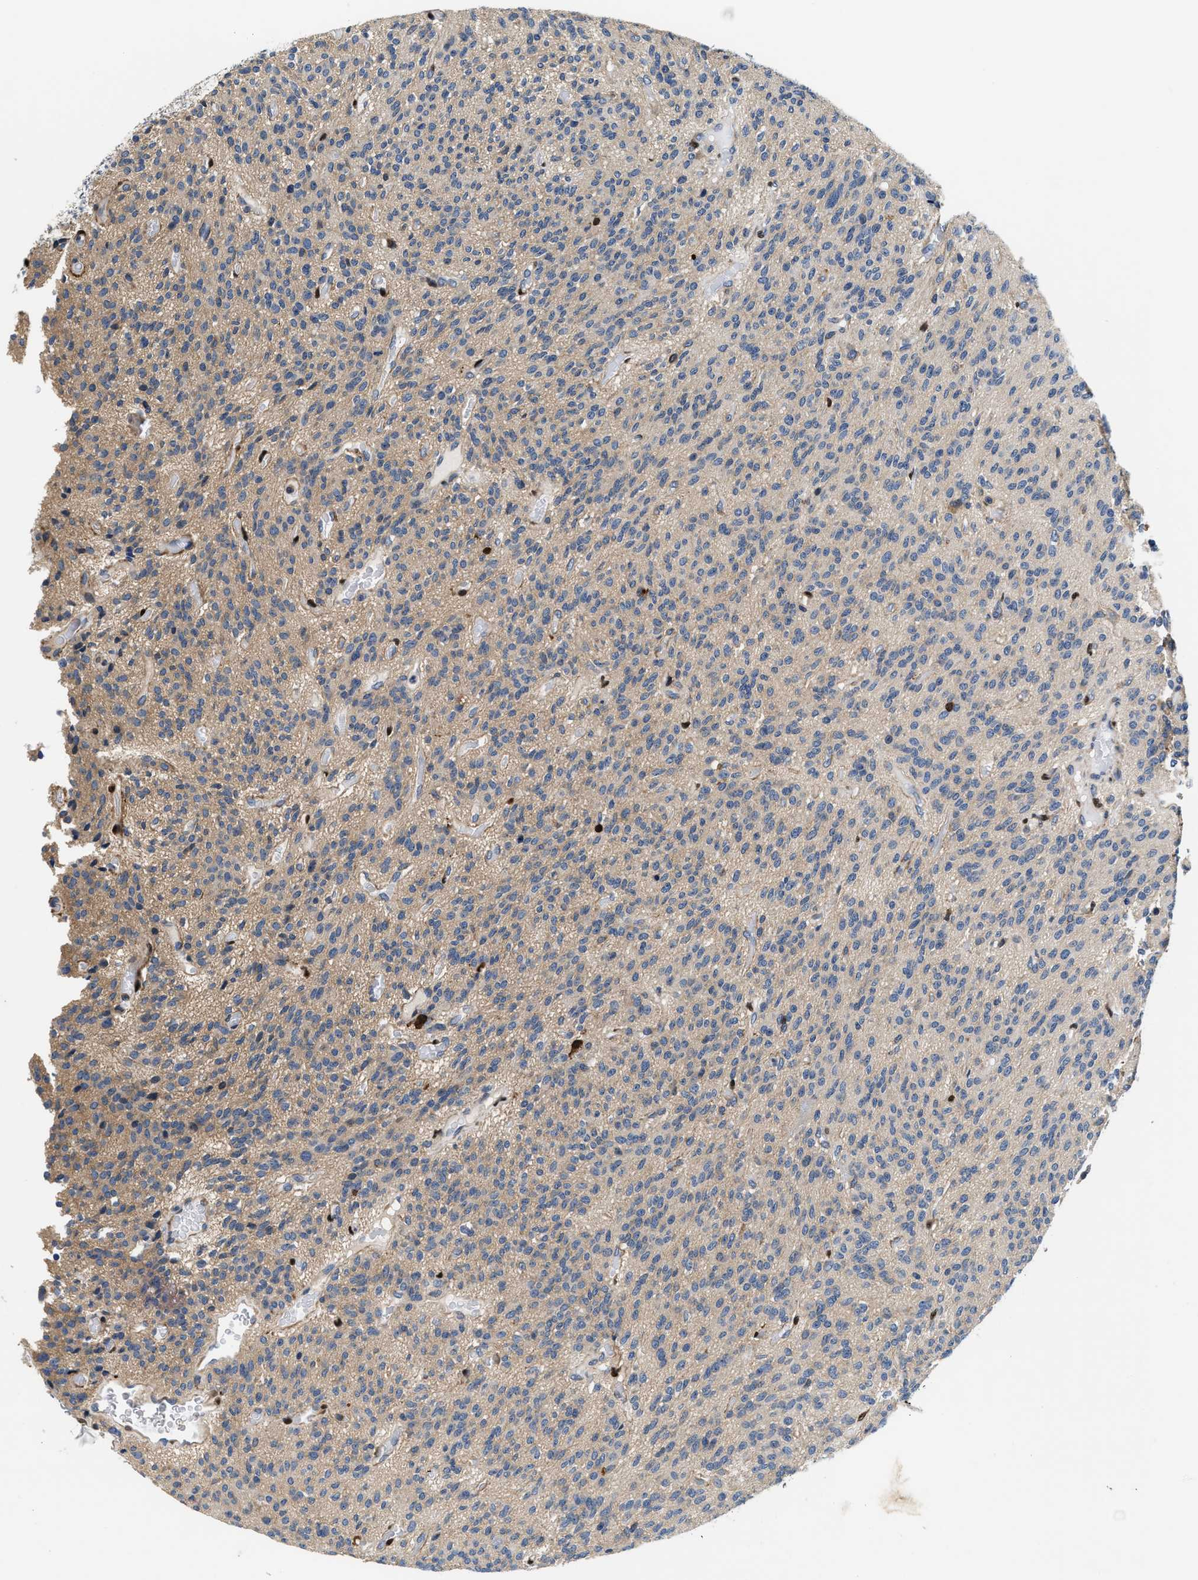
{"staining": {"intensity": "weak", "quantity": "<25%", "location": "cytoplasmic/membranous"}, "tissue": "glioma", "cell_type": "Tumor cells", "image_type": "cancer", "snomed": [{"axis": "morphology", "description": "Glioma, malignant, High grade"}, {"axis": "topography", "description": "Brain"}], "caption": "This is a micrograph of immunohistochemistry (IHC) staining of glioma, which shows no positivity in tumor cells.", "gene": "ANKIB1", "patient": {"sex": "male", "age": 34}}